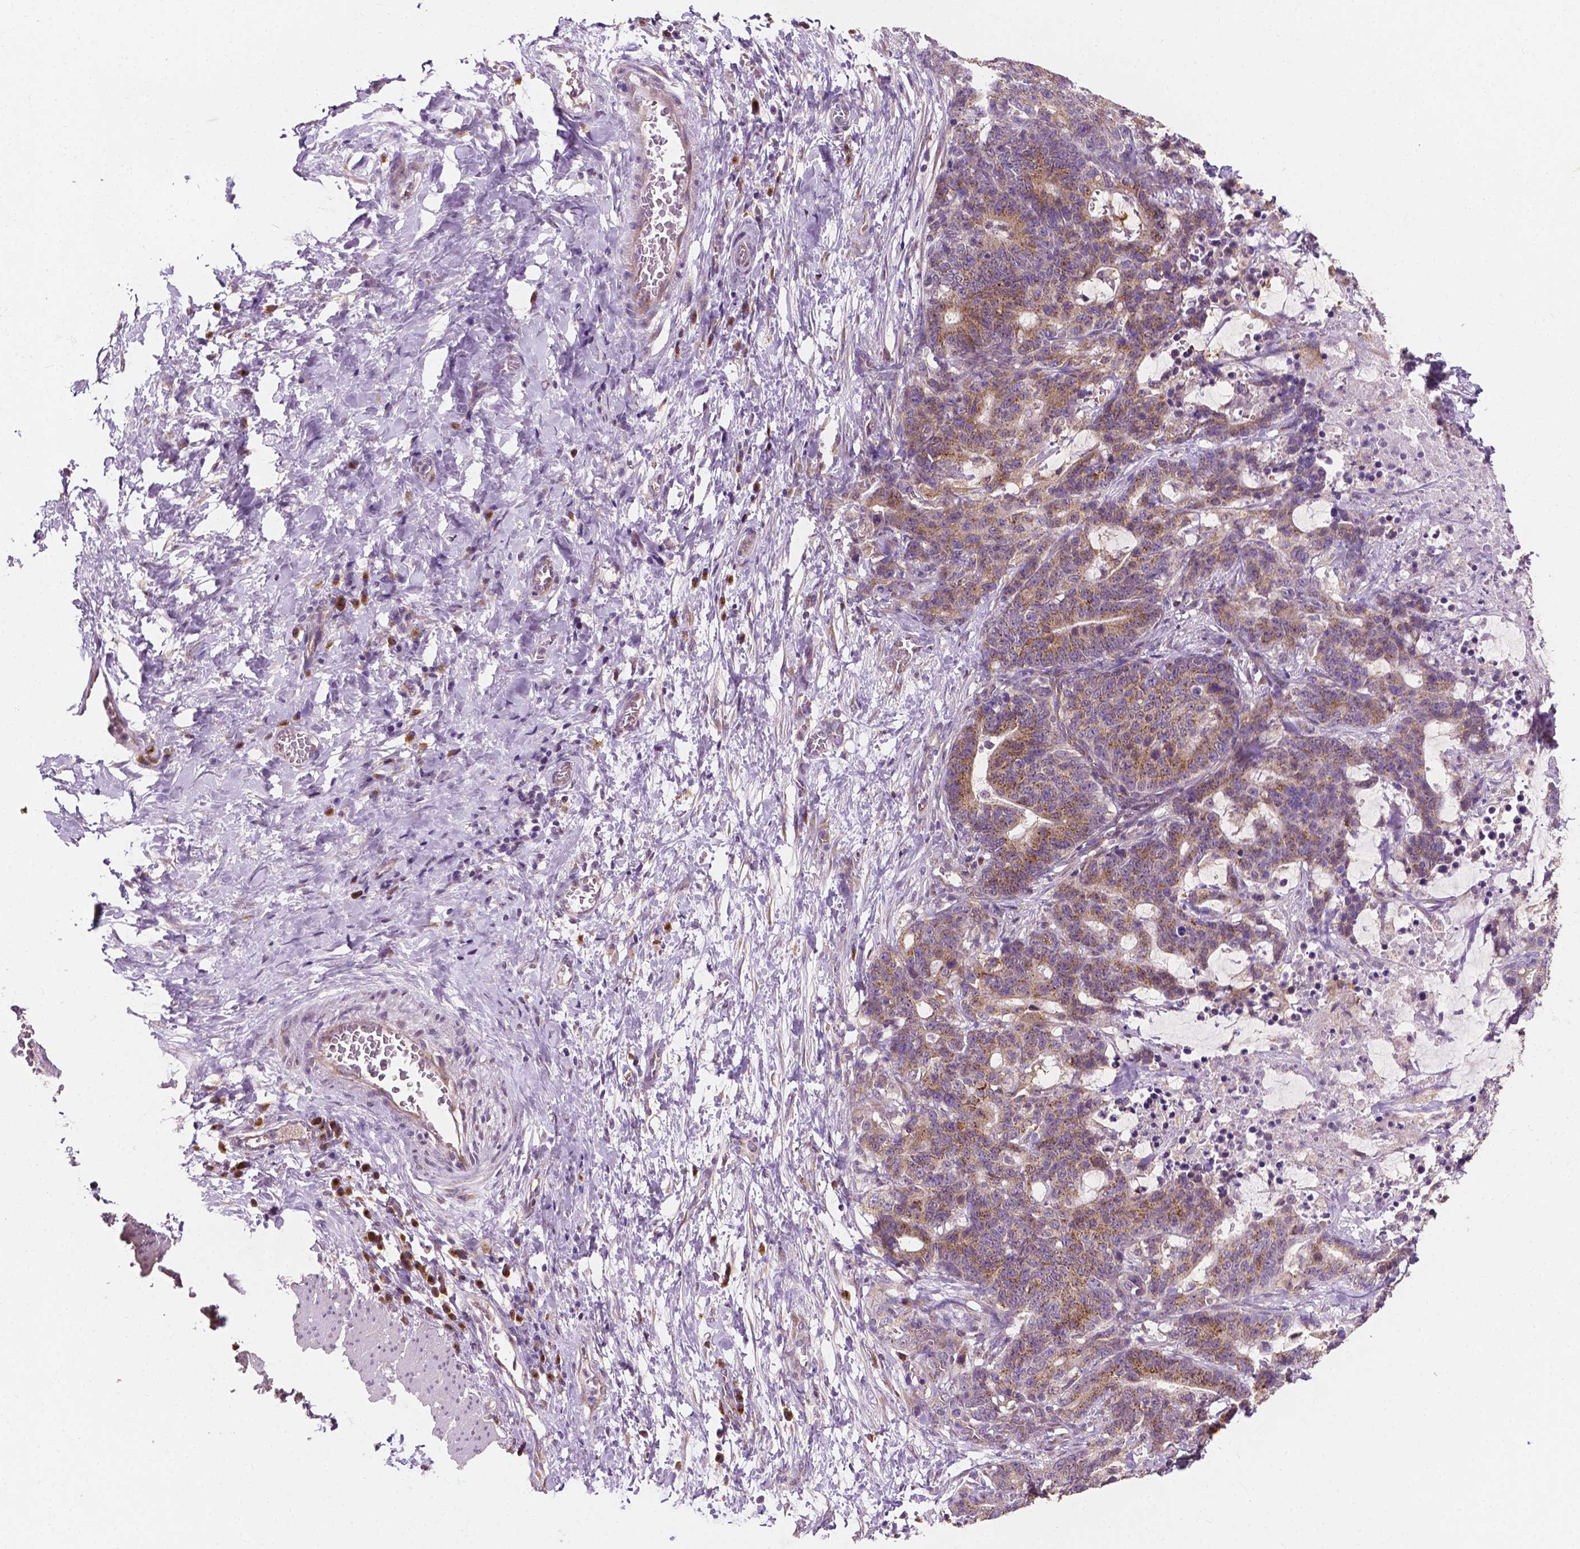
{"staining": {"intensity": "moderate", "quantity": ">75%", "location": "cytoplasmic/membranous"}, "tissue": "stomach cancer", "cell_type": "Tumor cells", "image_type": "cancer", "snomed": [{"axis": "morphology", "description": "Normal tissue, NOS"}, {"axis": "morphology", "description": "Adenocarcinoma, NOS"}, {"axis": "topography", "description": "Stomach"}], "caption": "Stomach cancer (adenocarcinoma) stained with DAB (3,3'-diaminobenzidine) immunohistochemistry exhibits medium levels of moderate cytoplasmic/membranous expression in approximately >75% of tumor cells.", "gene": "EBAG9", "patient": {"sex": "female", "age": 64}}